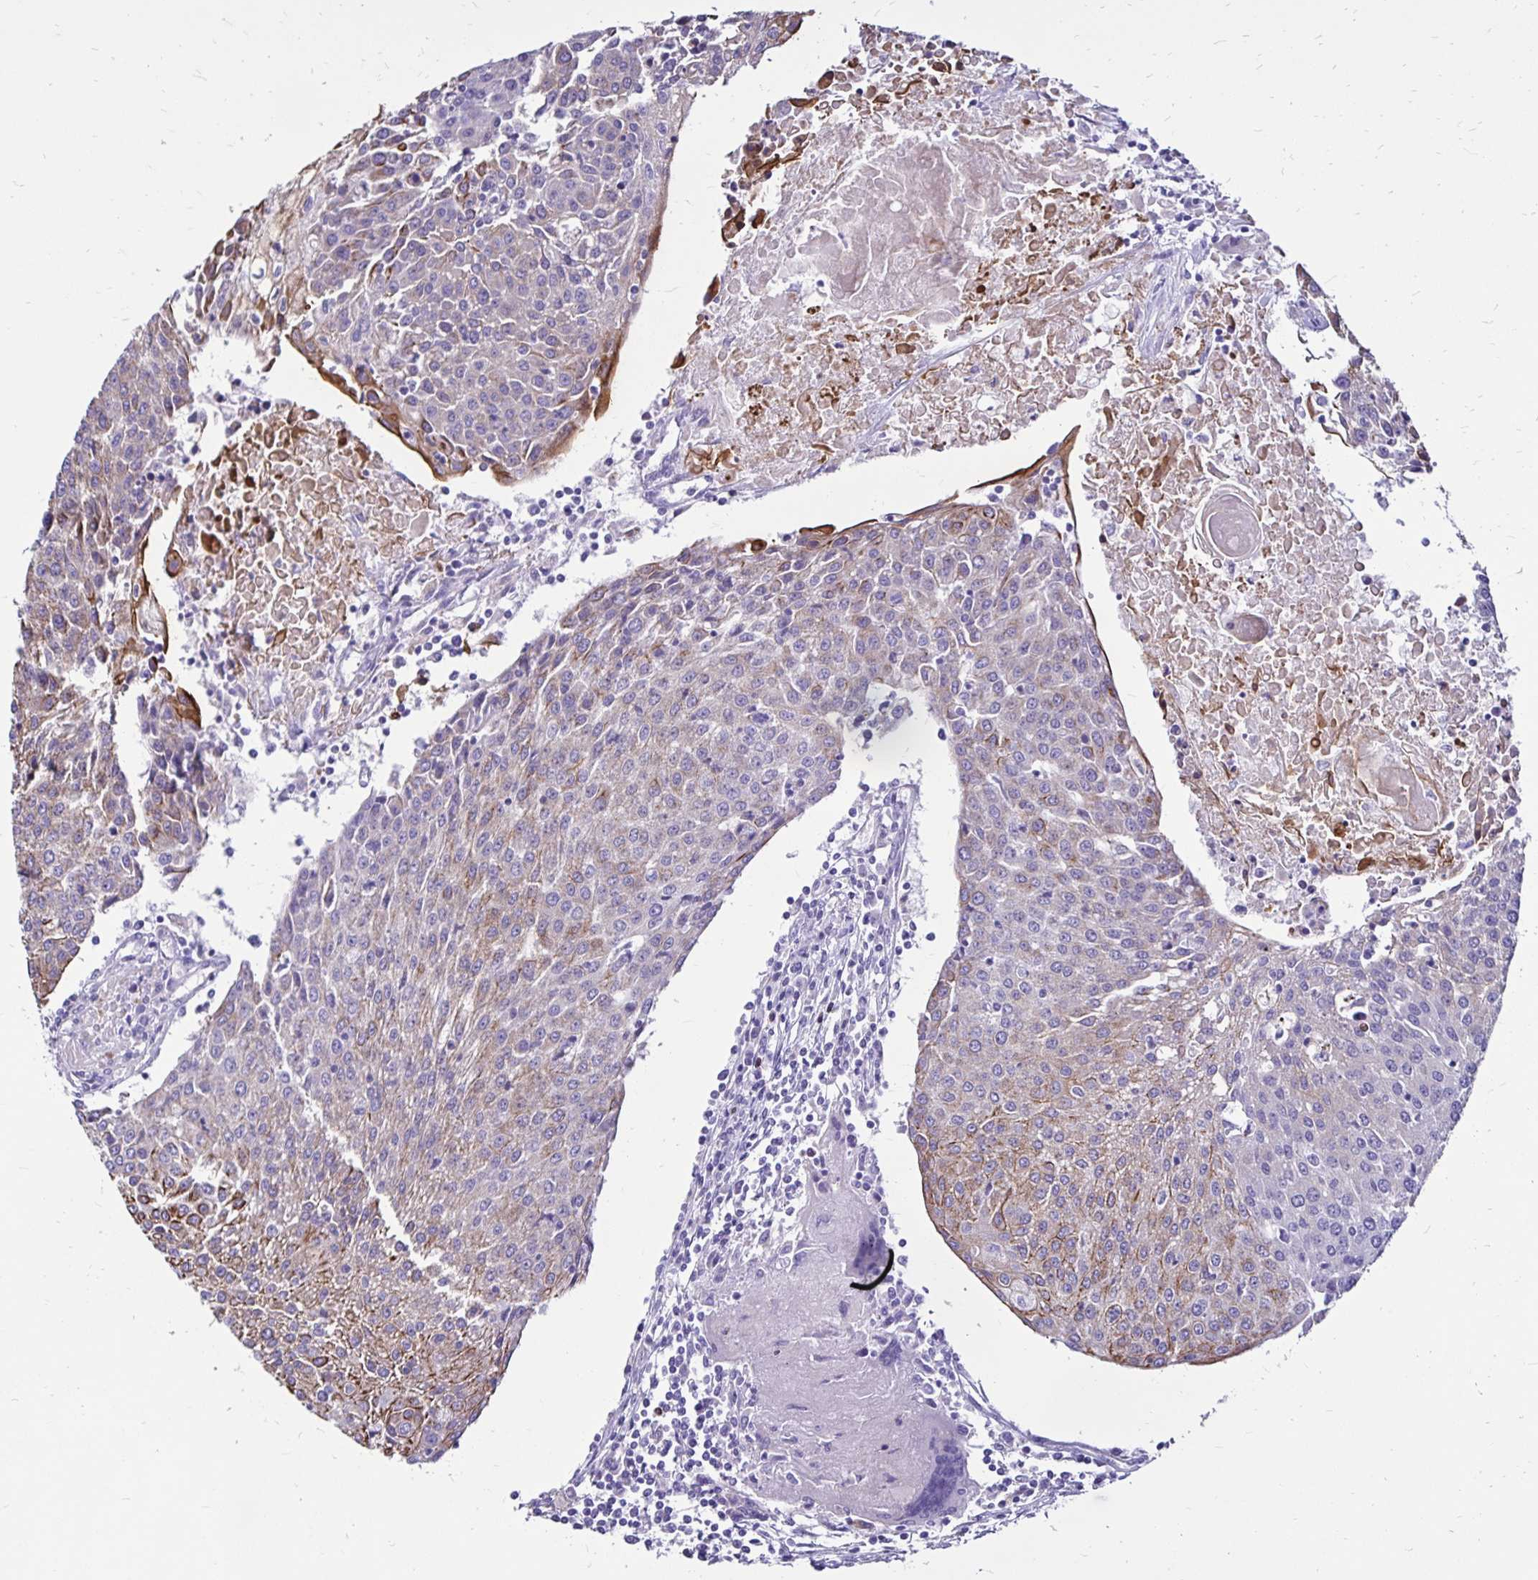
{"staining": {"intensity": "weak", "quantity": "25%-75%", "location": "cytoplasmic/membranous"}, "tissue": "urothelial cancer", "cell_type": "Tumor cells", "image_type": "cancer", "snomed": [{"axis": "morphology", "description": "Urothelial carcinoma, High grade"}, {"axis": "topography", "description": "Urinary bladder"}], "caption": "Urothelial cancer tissue displays weak cytoplasmic/membranous positivity in approximately 25%-75% of tumor cells", "gene": "EVPL", "patient": {"sex": "female", "age": 85}}